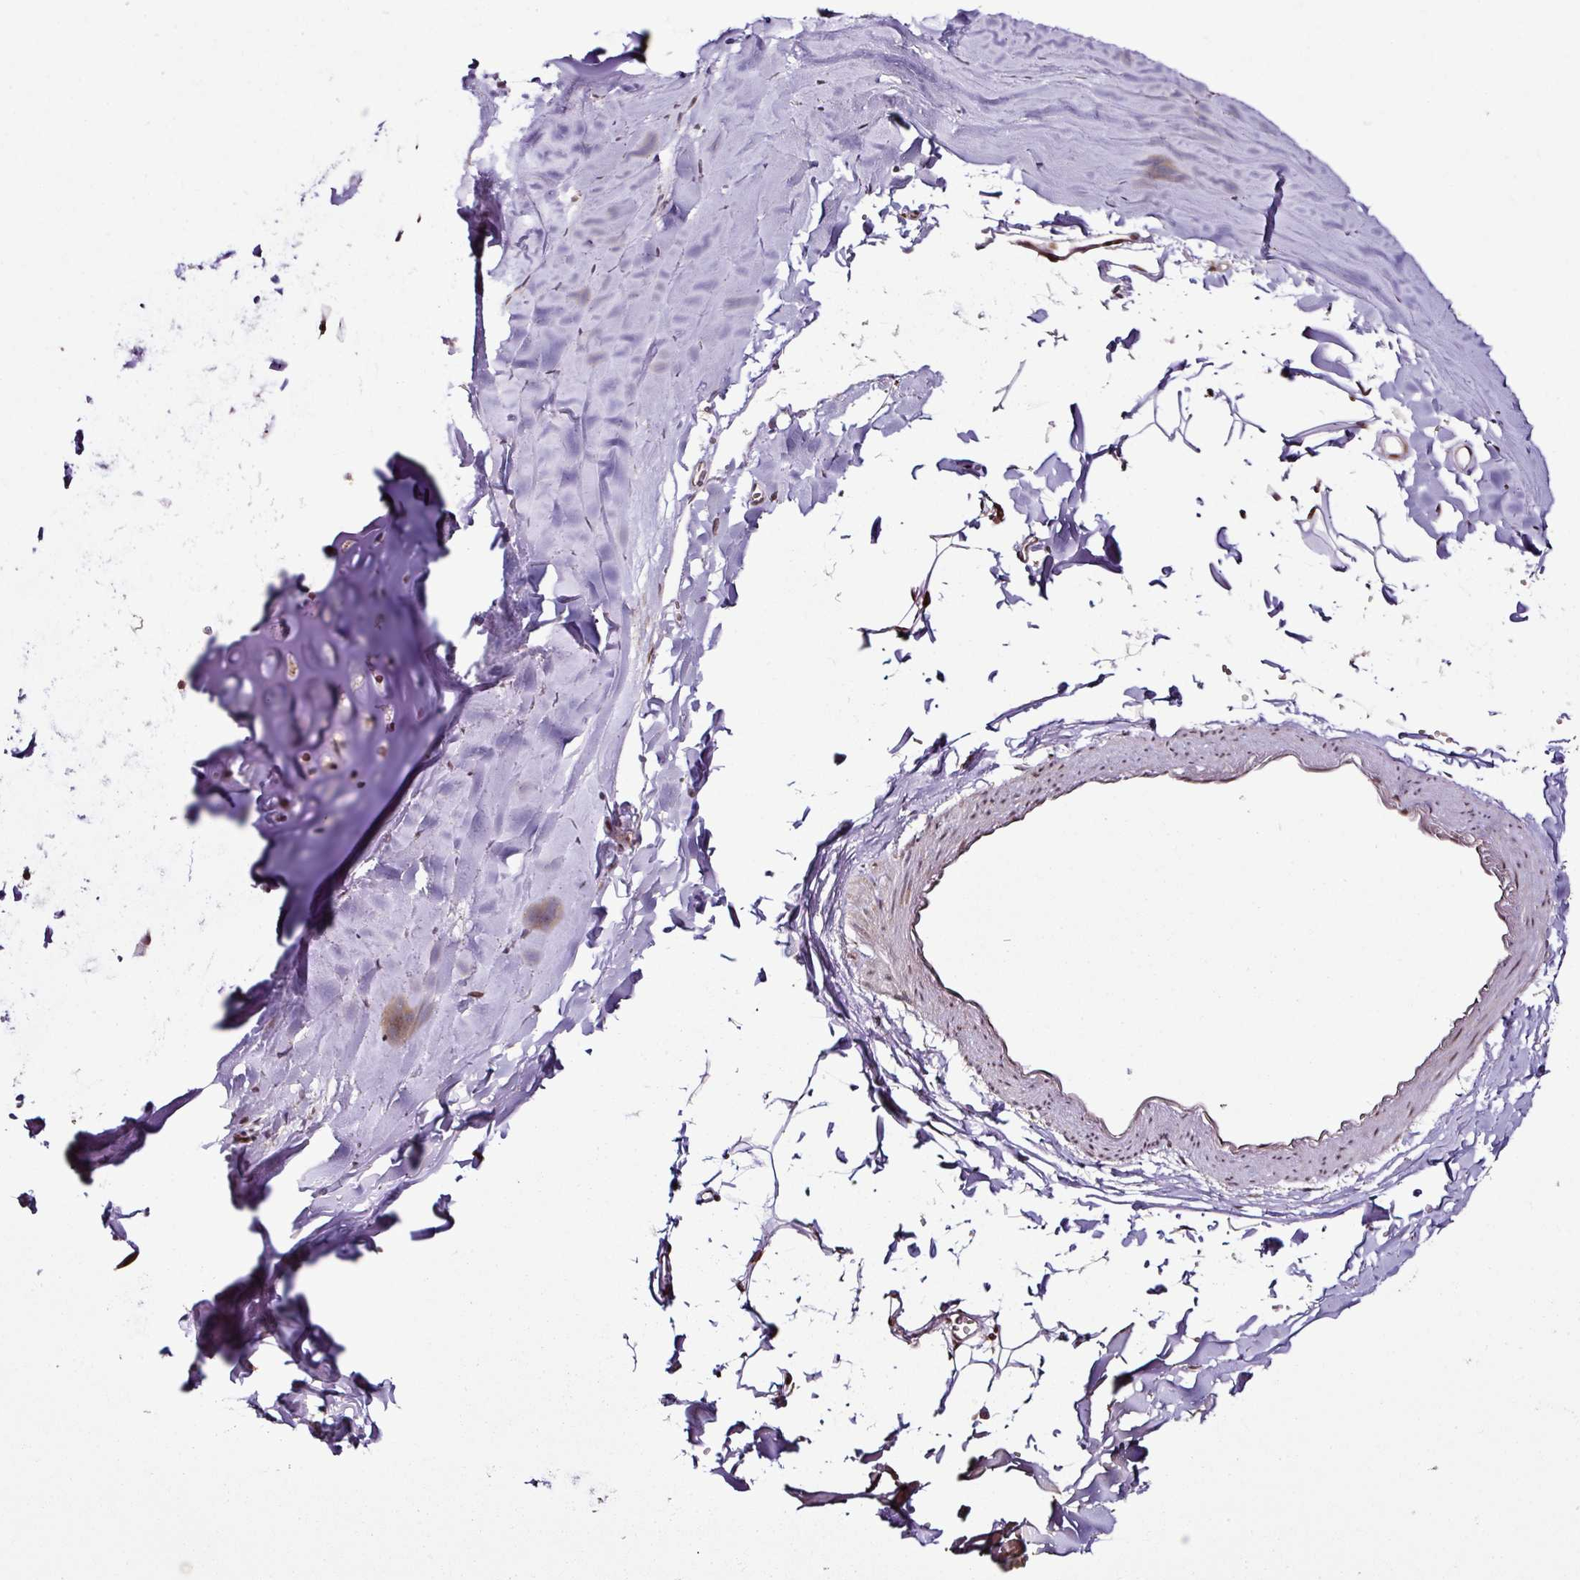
{"staining": {"intensity": "moderate", "quantity": ">75%", "location": "cytoplasmic/membranous,nuclear"}, "tissue": "soft tissue", "cell_type": "Chondrocytes", "image_type": "normal", "snomed": [{"axis": "morphology", "description": "Normal tissue, NOS"}, {"axis": "topography", "description": "Cartilage tissue"}, {"axis": "topography", "description": "Bronchus"}, {"axis": "topography", "description": "Peripheral nerve tissue"}], "caption": "Protein expression analysis of benign human soft tissue reveals moderate cytoplasmic/membranous,nuclear staining in about >75% of chondrocytes. The protein is stained brown, and the nuclei are stained in blue (DAB (3,3'-diaminobenzidine) IHC with brightfield microscopy, high magnification).", "gene": "COPRS", "patient": {"sex": "female", "age": 59}}